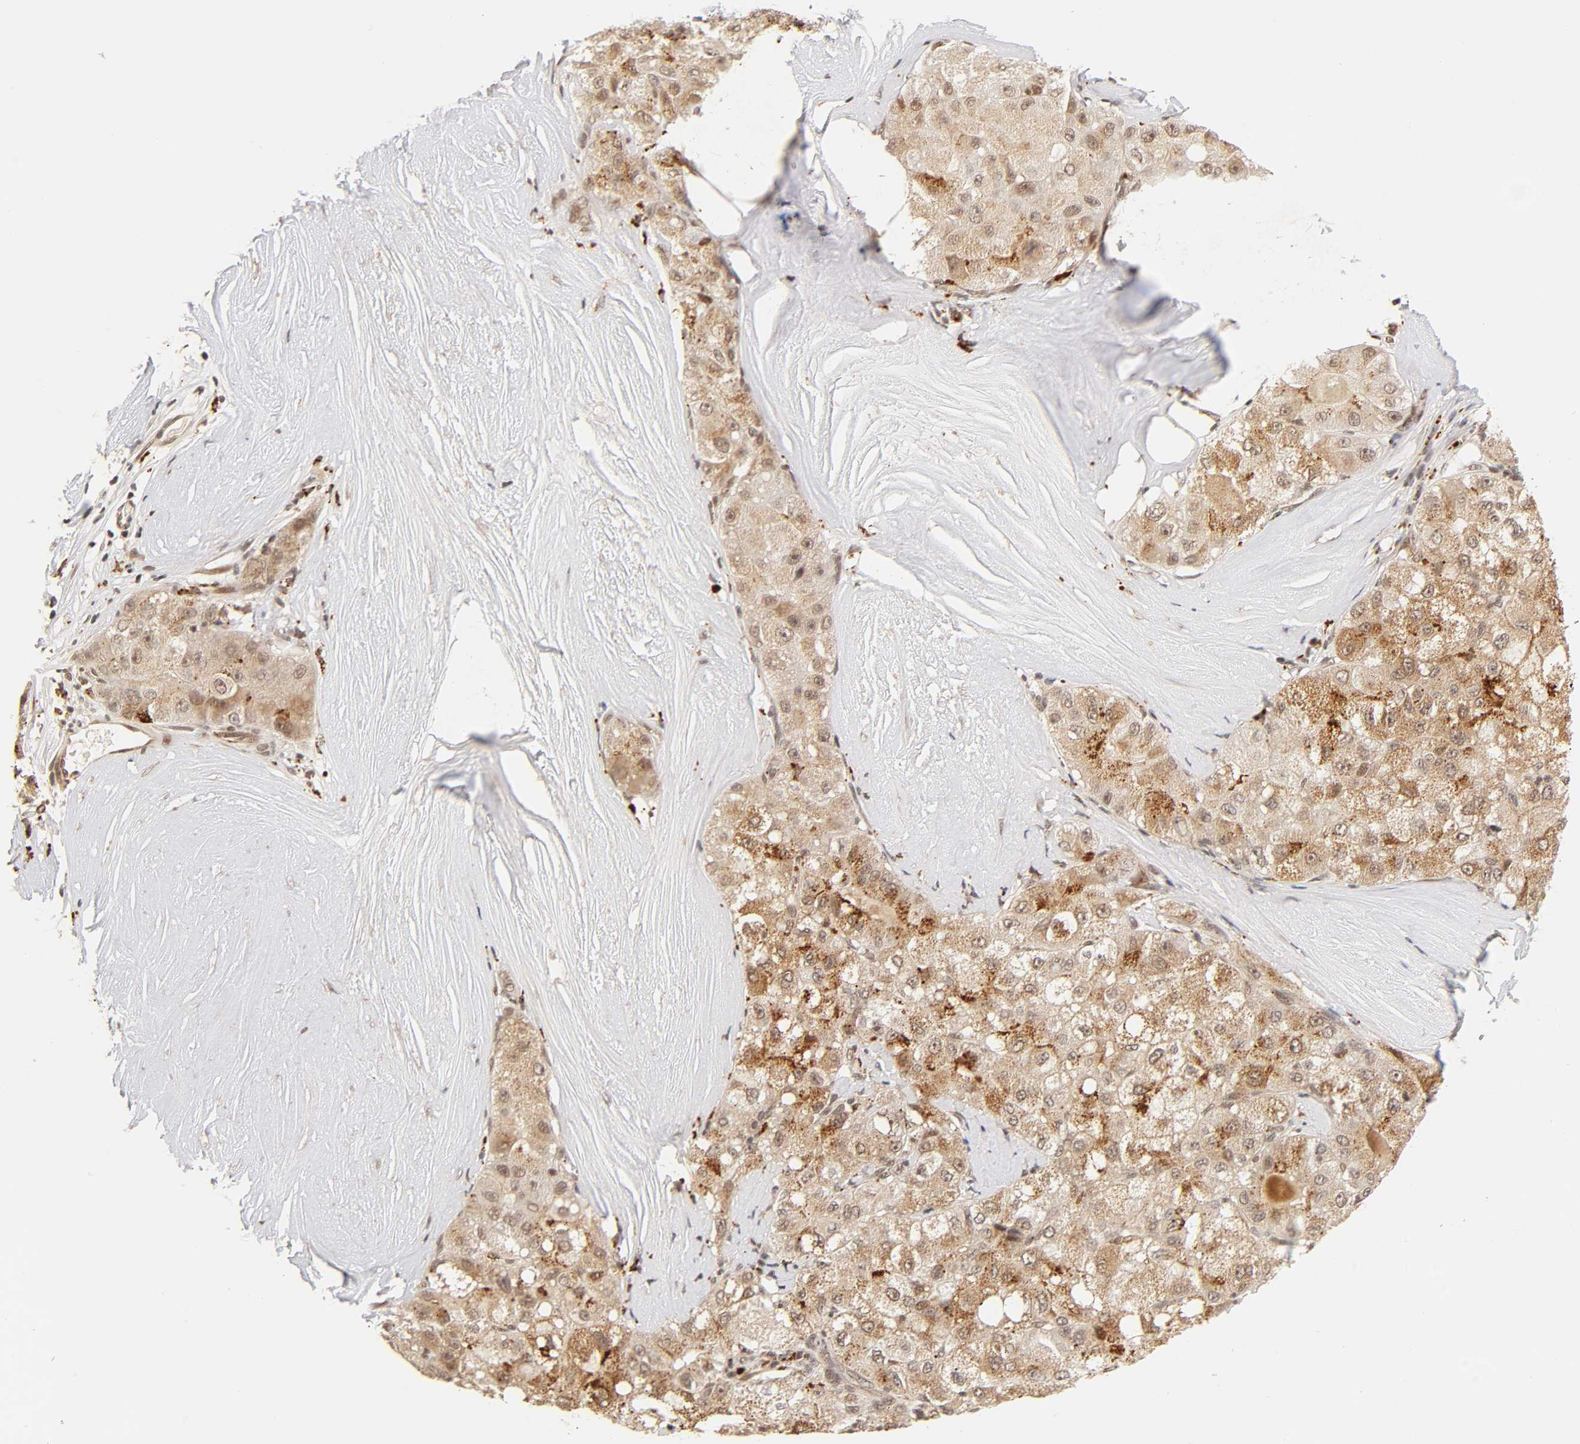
{"staining": {"intensity": "moderate", "quantity": ">75%", "location": "cytoplasmic/membranous,nuclear"}, "tissue": "liver cancer", "cell_type": "Tumor cells", "image_type": "cancer", "snomed": [{"axis": "morphology", "description": "Carcinoma, Hepatocellular, NOS"}, {"axis": "topography", "description": "Liver"}], "caption": "Liver hepatocellular carcinoma was stained to show a protein in brown. There is medium levels of moderate cytoplasmic/membranous and nuclear positivity in about >75% of tumor cells. Nuclei are stained in blue.", "gene": "TAF10", "patient": {"sex": "male", "age": 80}}